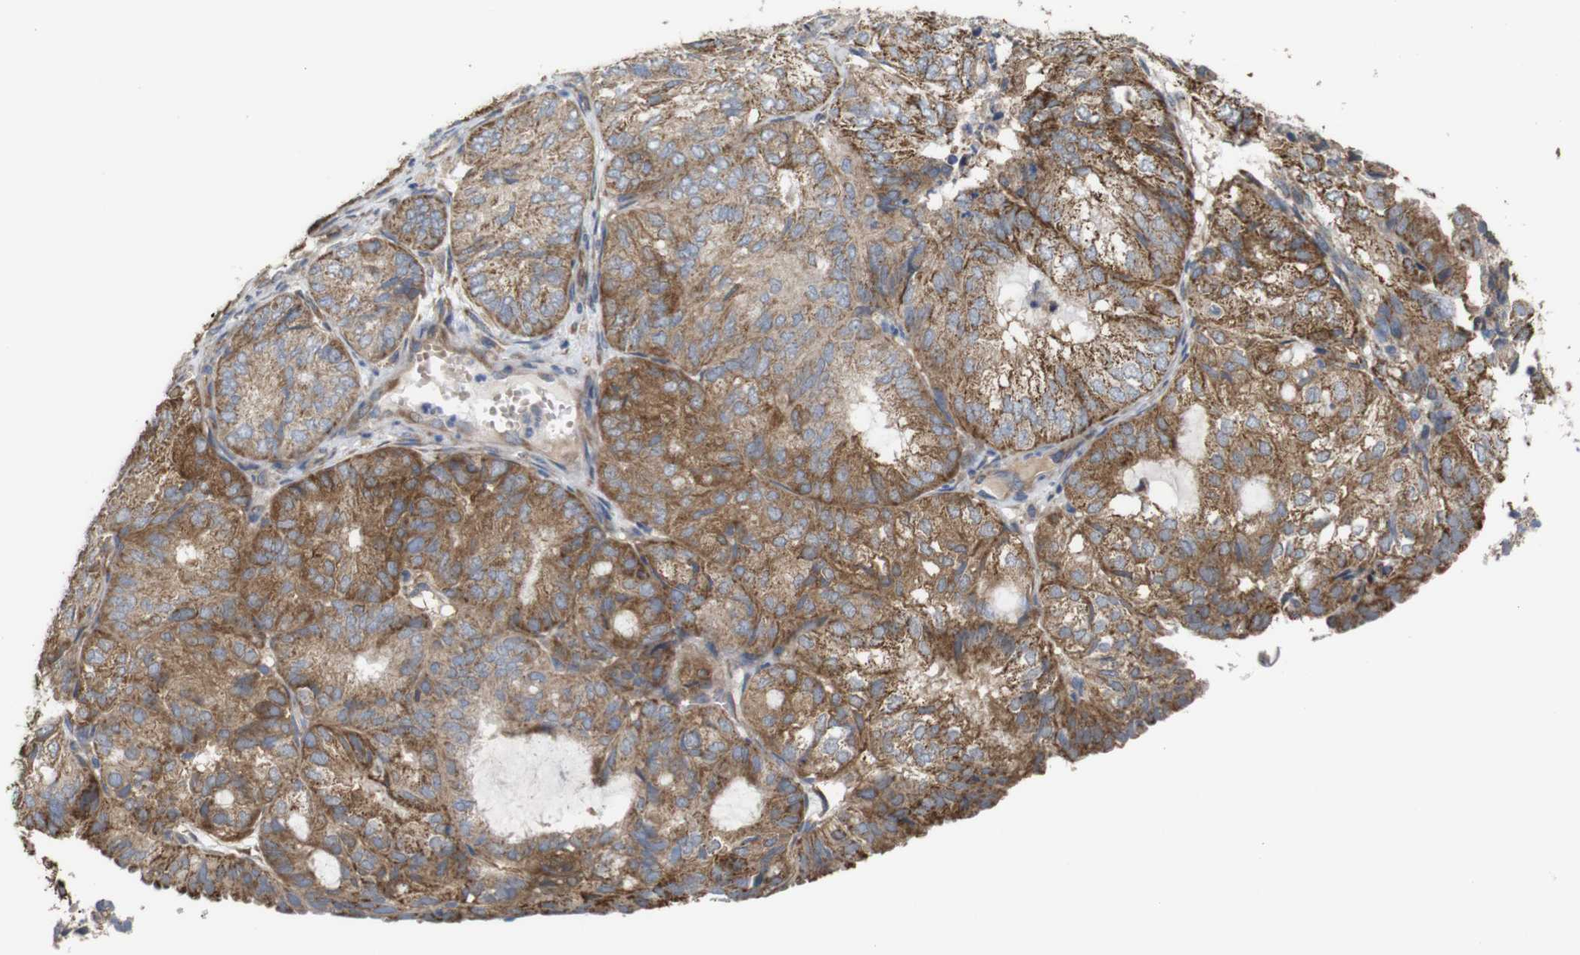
{"staining": {"intensity": "strong", "quantity": "25%-75%", "location": "cytoplasmic/membranous"}, "tissue": "endometrial cancer", "cell_type": "Tumor cells", "image_type": "cancer", "snomed": [{"axis": "morphology", "description": "Adenocarcinoma, NOS"}, {"axis": "topography", "description": "Uterus"}], "caption": "Endometrial cancer (adenocarcinoma) stained with a brown dye shows strong cytoplasmic/membranous positive staining in about 25%-75% of tumor cells.", "gene": "PTPRR", "patient": {"sex": "female", "age": 60}}